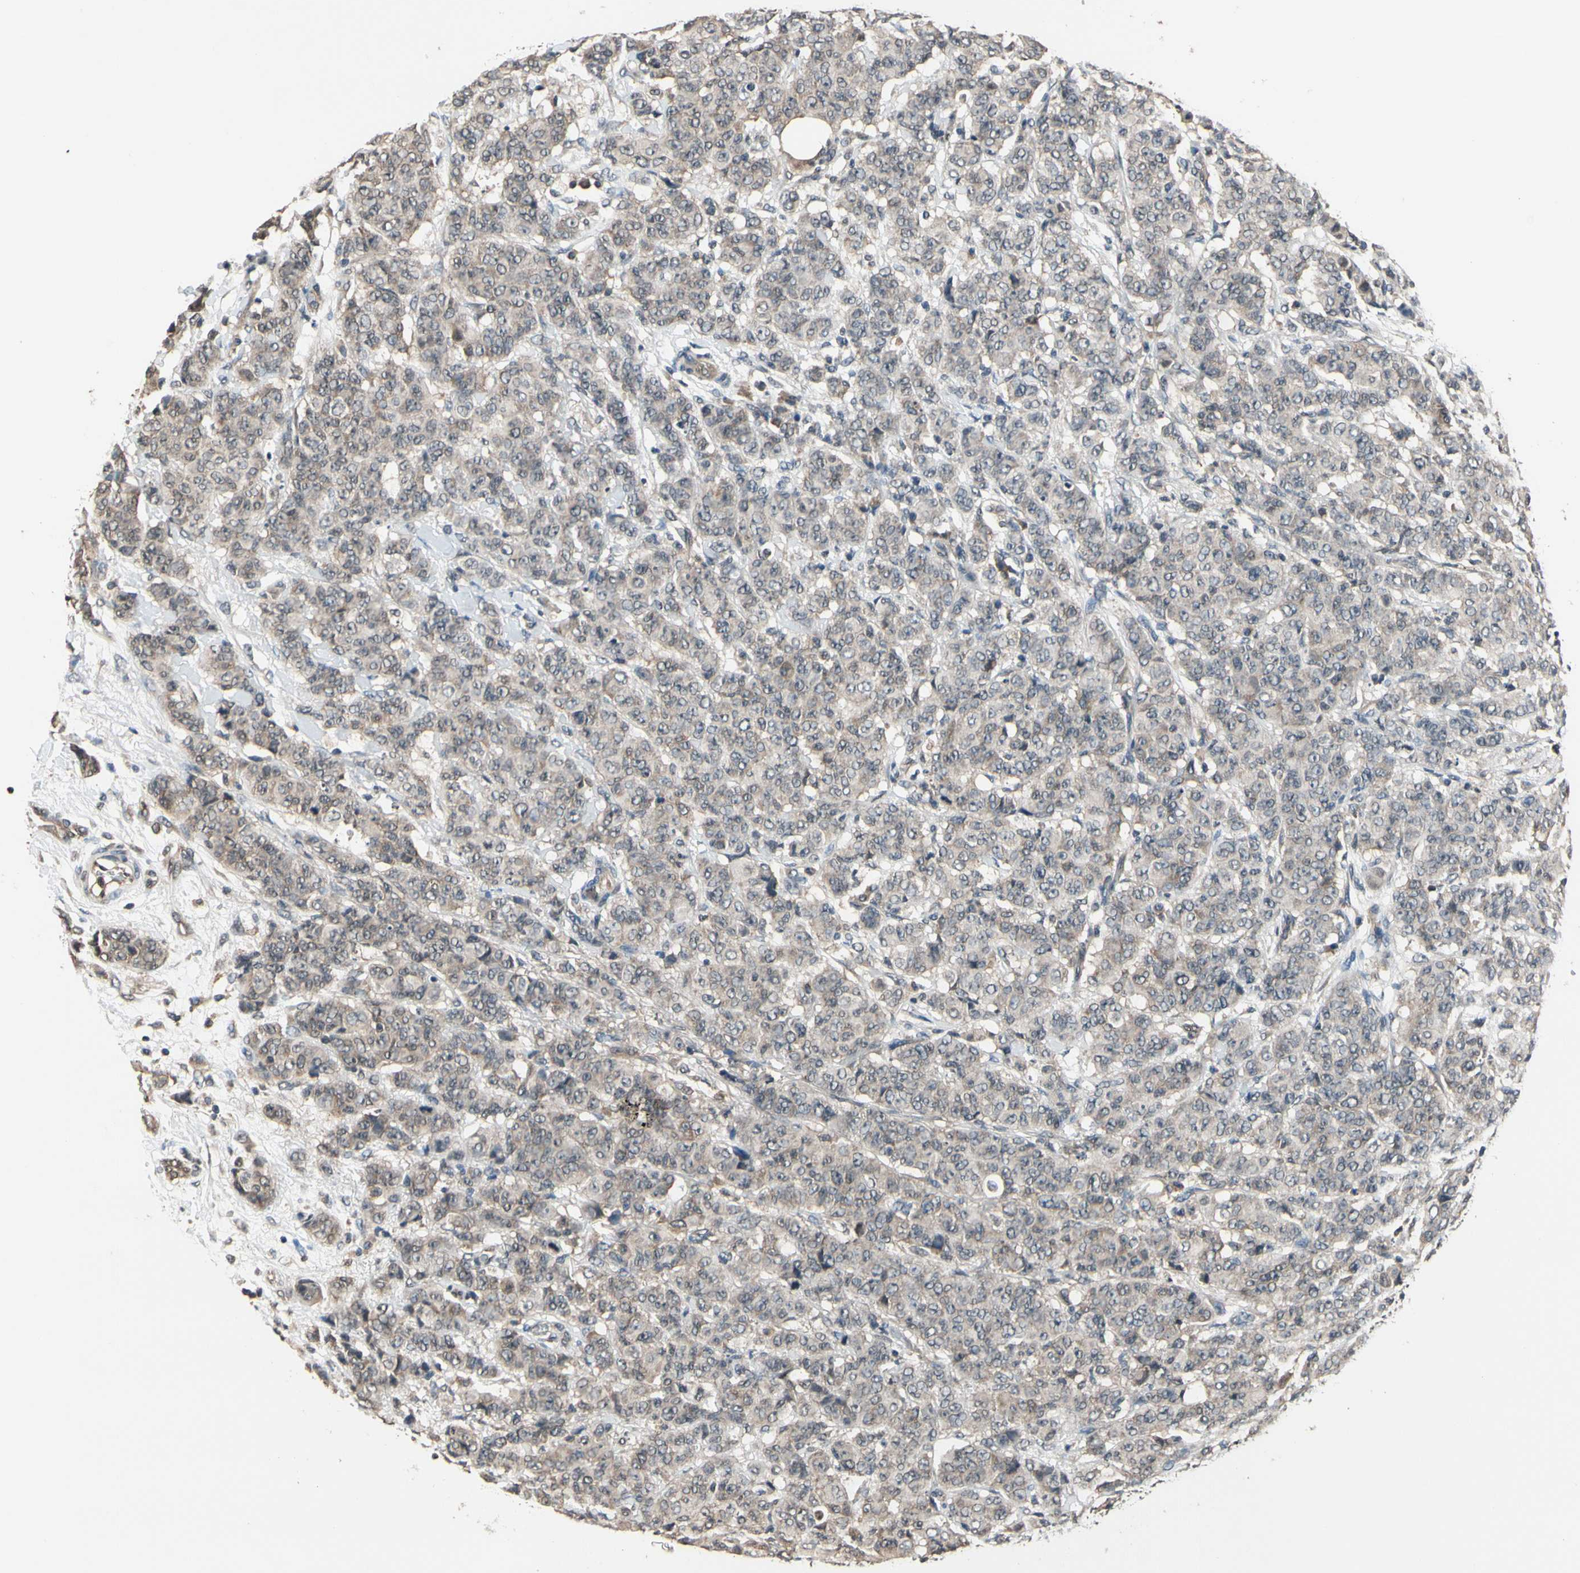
{"staining": {"intensity": "moderate", "quantity": ">75%", "location": "cytoplasmic/membranous"}, "tissue": "breast cancer", "cell_type": "Tumor cells", "image_type": "cancer", "snomed": [{"axis": "morphology", "description": "Duct carcinoma"}, {"axis": "topography", "description": "Breast"}], "caption": "Protein analysis of intraductal carcinoma (breast) tissue exhibits moderate cytoplasmic/membranous staining in approximately >75% of tumor cells.", "gene": "GCLC", "patient": {"sex": "female", "age": 40}}